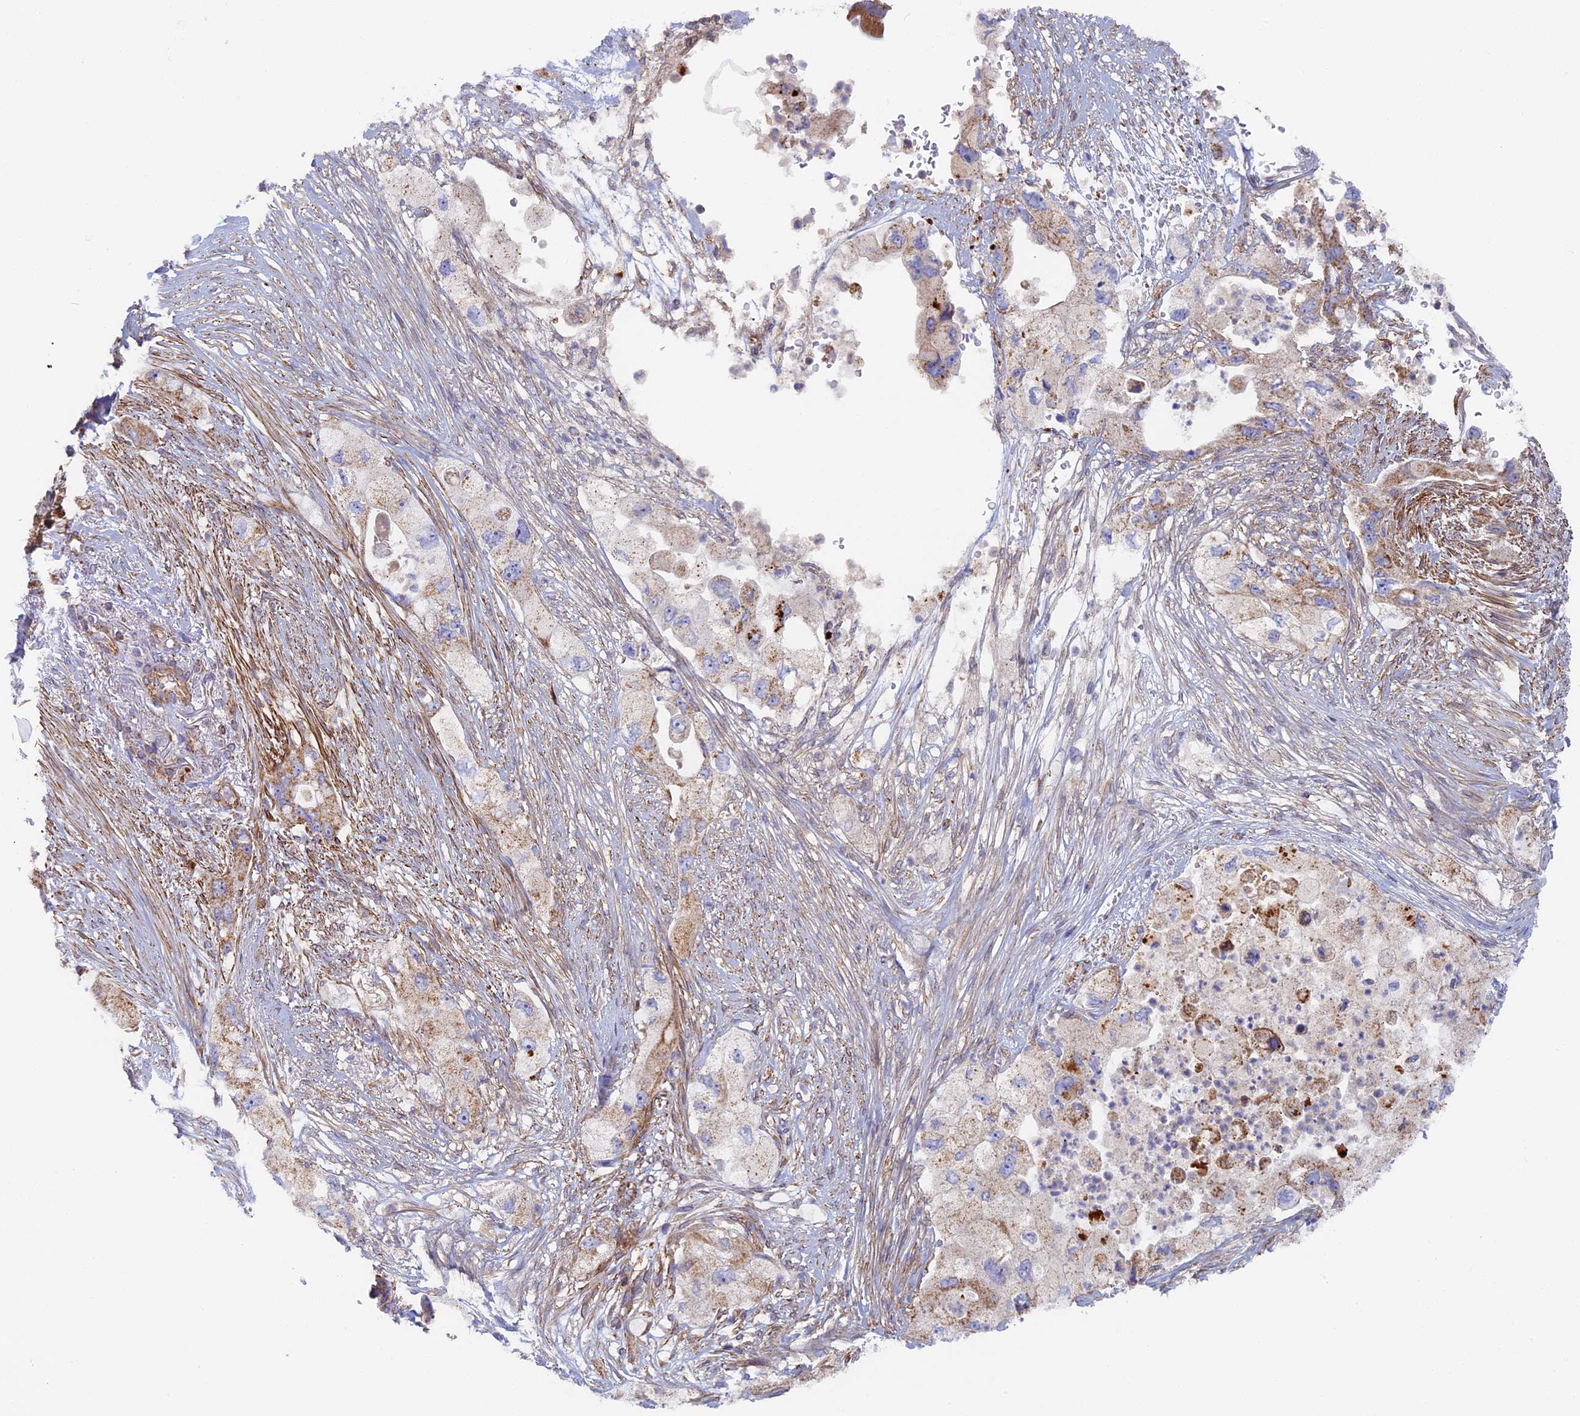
{"staining": {"intensity": "weak", "quantity": "<25%", "location": "cytoplasmic/membranous"}, "tissue": "pancreatic cancer", "cell_type": "Tumor cells", "image_type": "cancer", "snomed": [{"axis": "morphology", "description": "Adenocarcinoma, NOS"}, {"axis": "topography", "description": "Pancreas"}], "caption": "Pancreatic adenocarcinoma was stained to show a protein in brown. There is no significant staining in tumor cells.", "gene": "DDA1", "patient": {"sex": "female", "age": 73}}